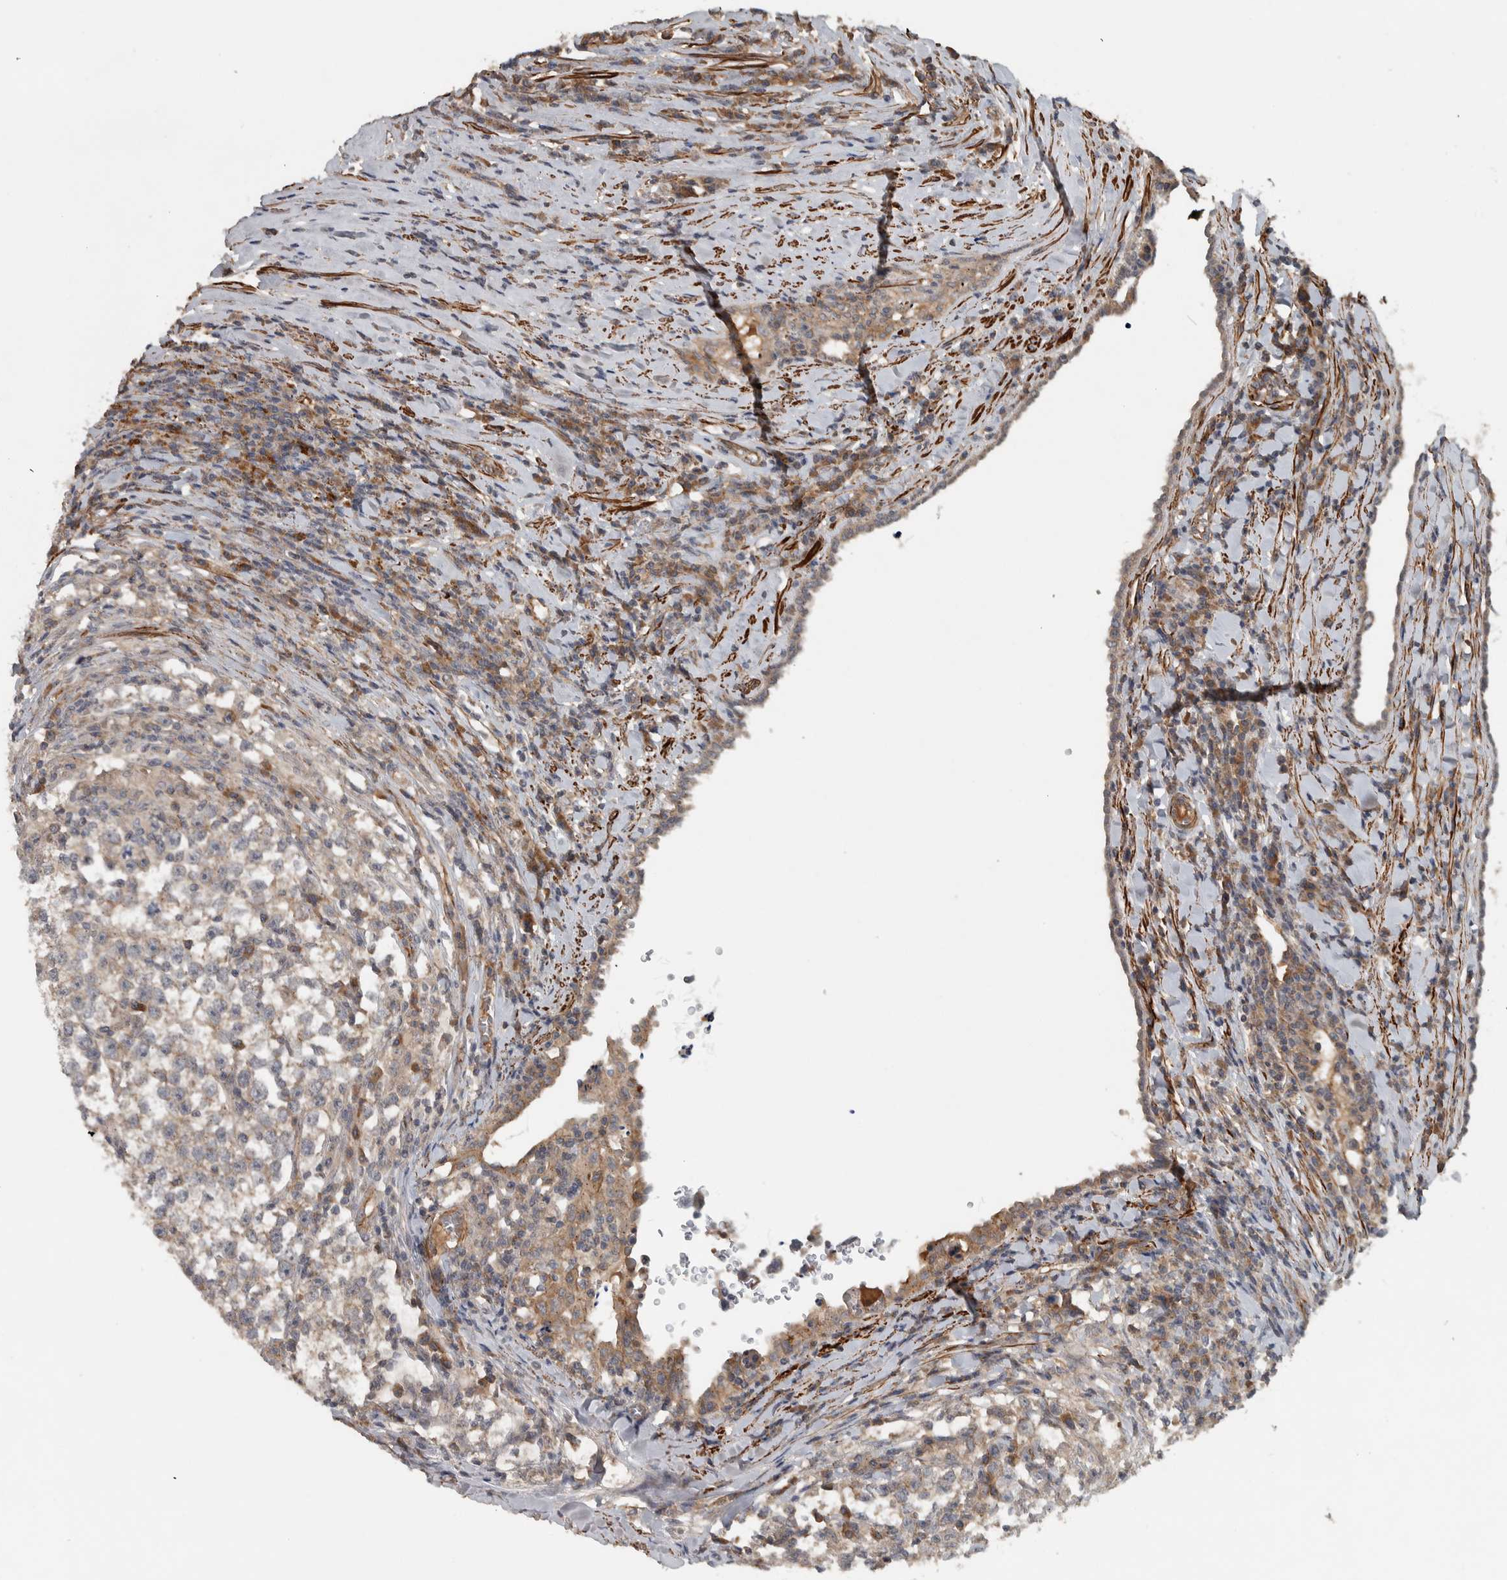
{"staining": {"intensity": "negative", "quantity": "none", "location": "none"}, "tissue": "testis cancer", "cell_type": "Tumor cells", "image_type": "cancer", "snomed": [{"axis": "morphology", "description": "Normal tissue, NOS"}, {"axis": "morphology", "description": "Seminoma, NOS"}, {"axis": "topography", "description": "Testis"}], "caption": "The histopathology image demonstrates no staining of tumor cells in testis cancer (seminoma).", "gene": "LBHD1", "patient": {"sex": "male", "age": 43}}